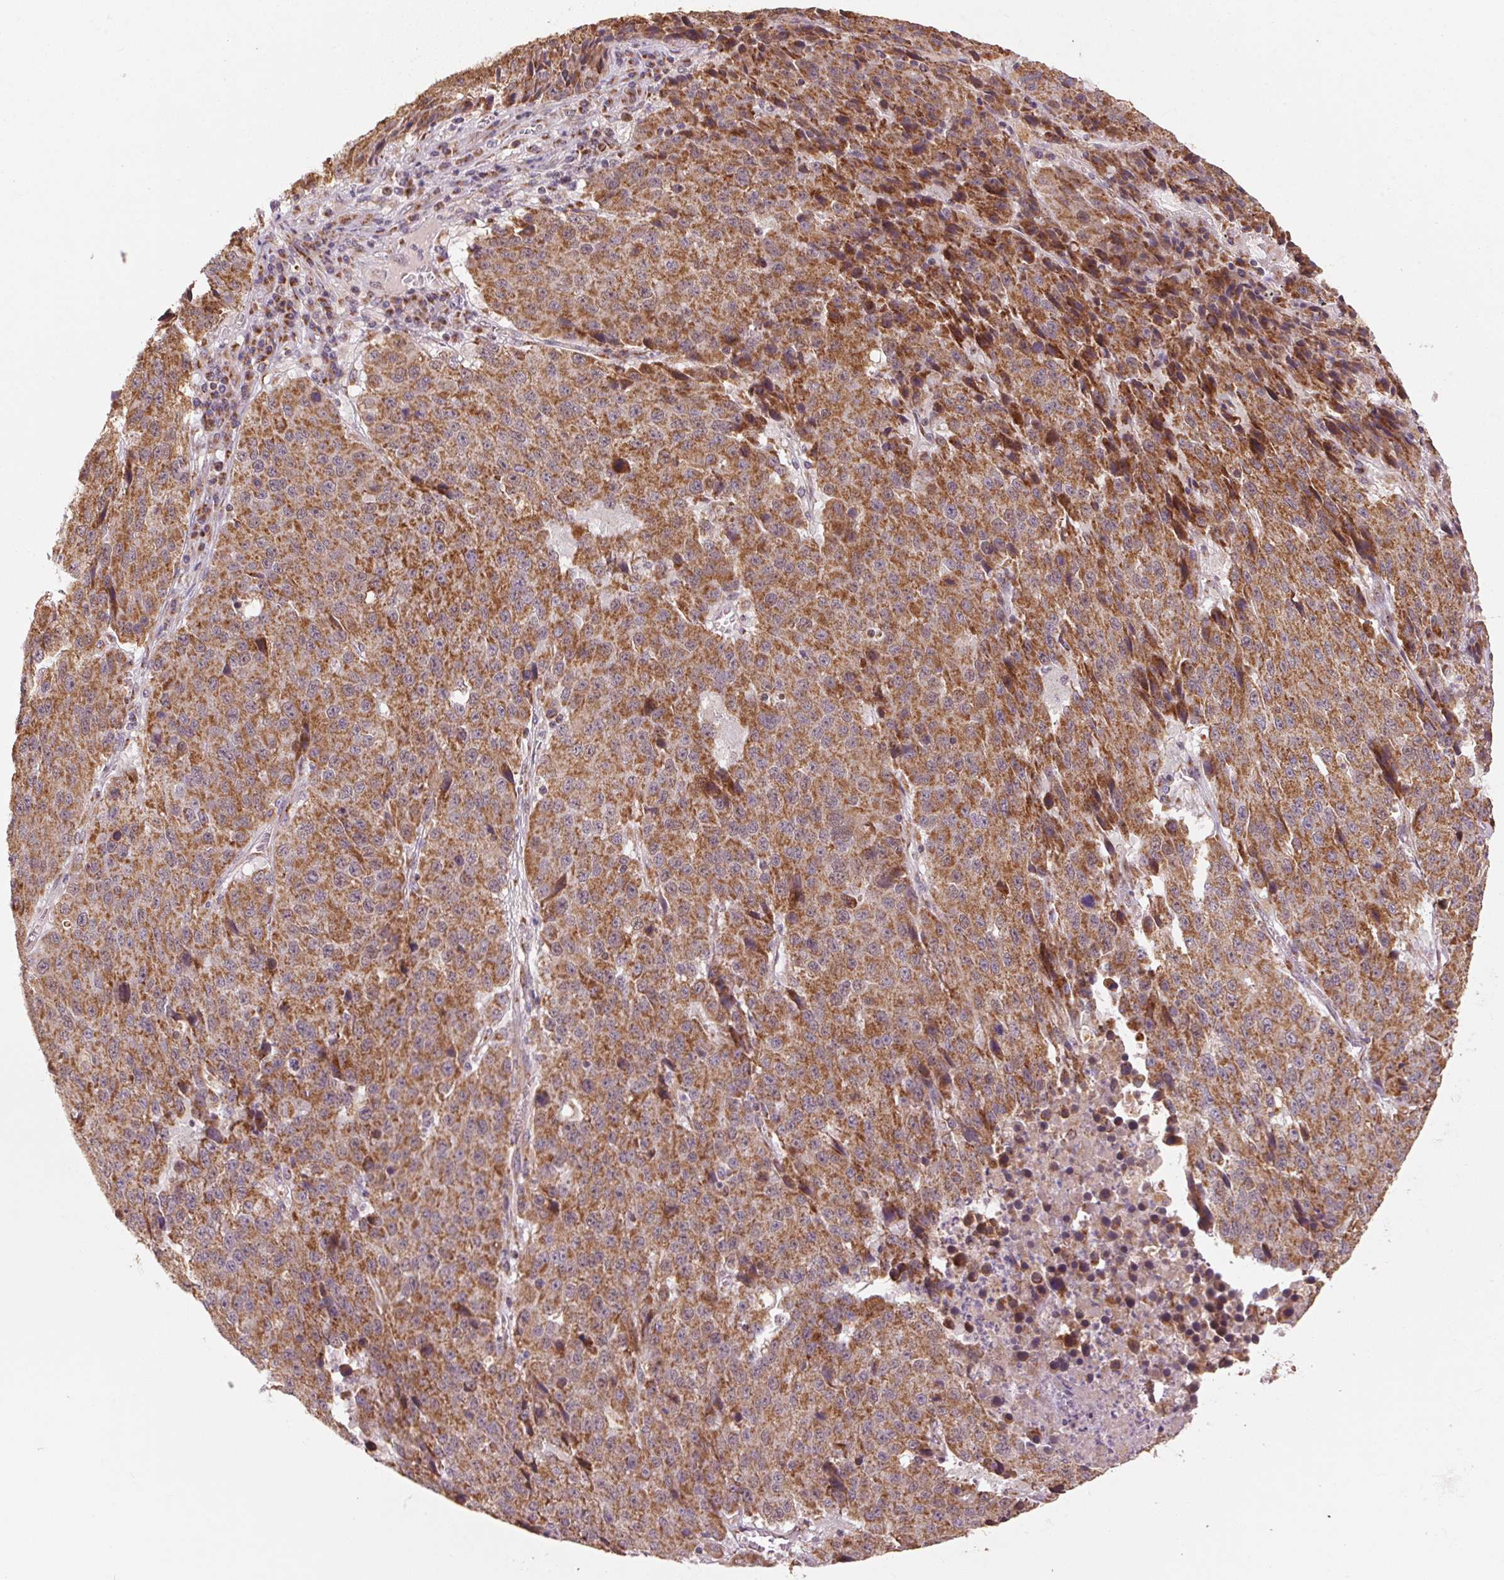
{"staining": {"intensity": "moderate", "quantity": ">75%", "location": "cytoplasmic/membranous"}, "tissue": "stomach cancer", "cell_type": "Tumor cells", "image_type": "cancer", "snomed": [{"axis": "morphology", "description": "Adenocarcinoma, NOS"}, {"axis": "topography", "description": "Stomach"}], "caption": "This photomicrograph reveals immunohistochemistry (IHC) staining of stomach cancer, with medium moderate cytoplasmic/membranous expression in approximately >75% of tumor cells.", "gene": "TOMM70", "patient": {"sex": "male", "age": 71}}